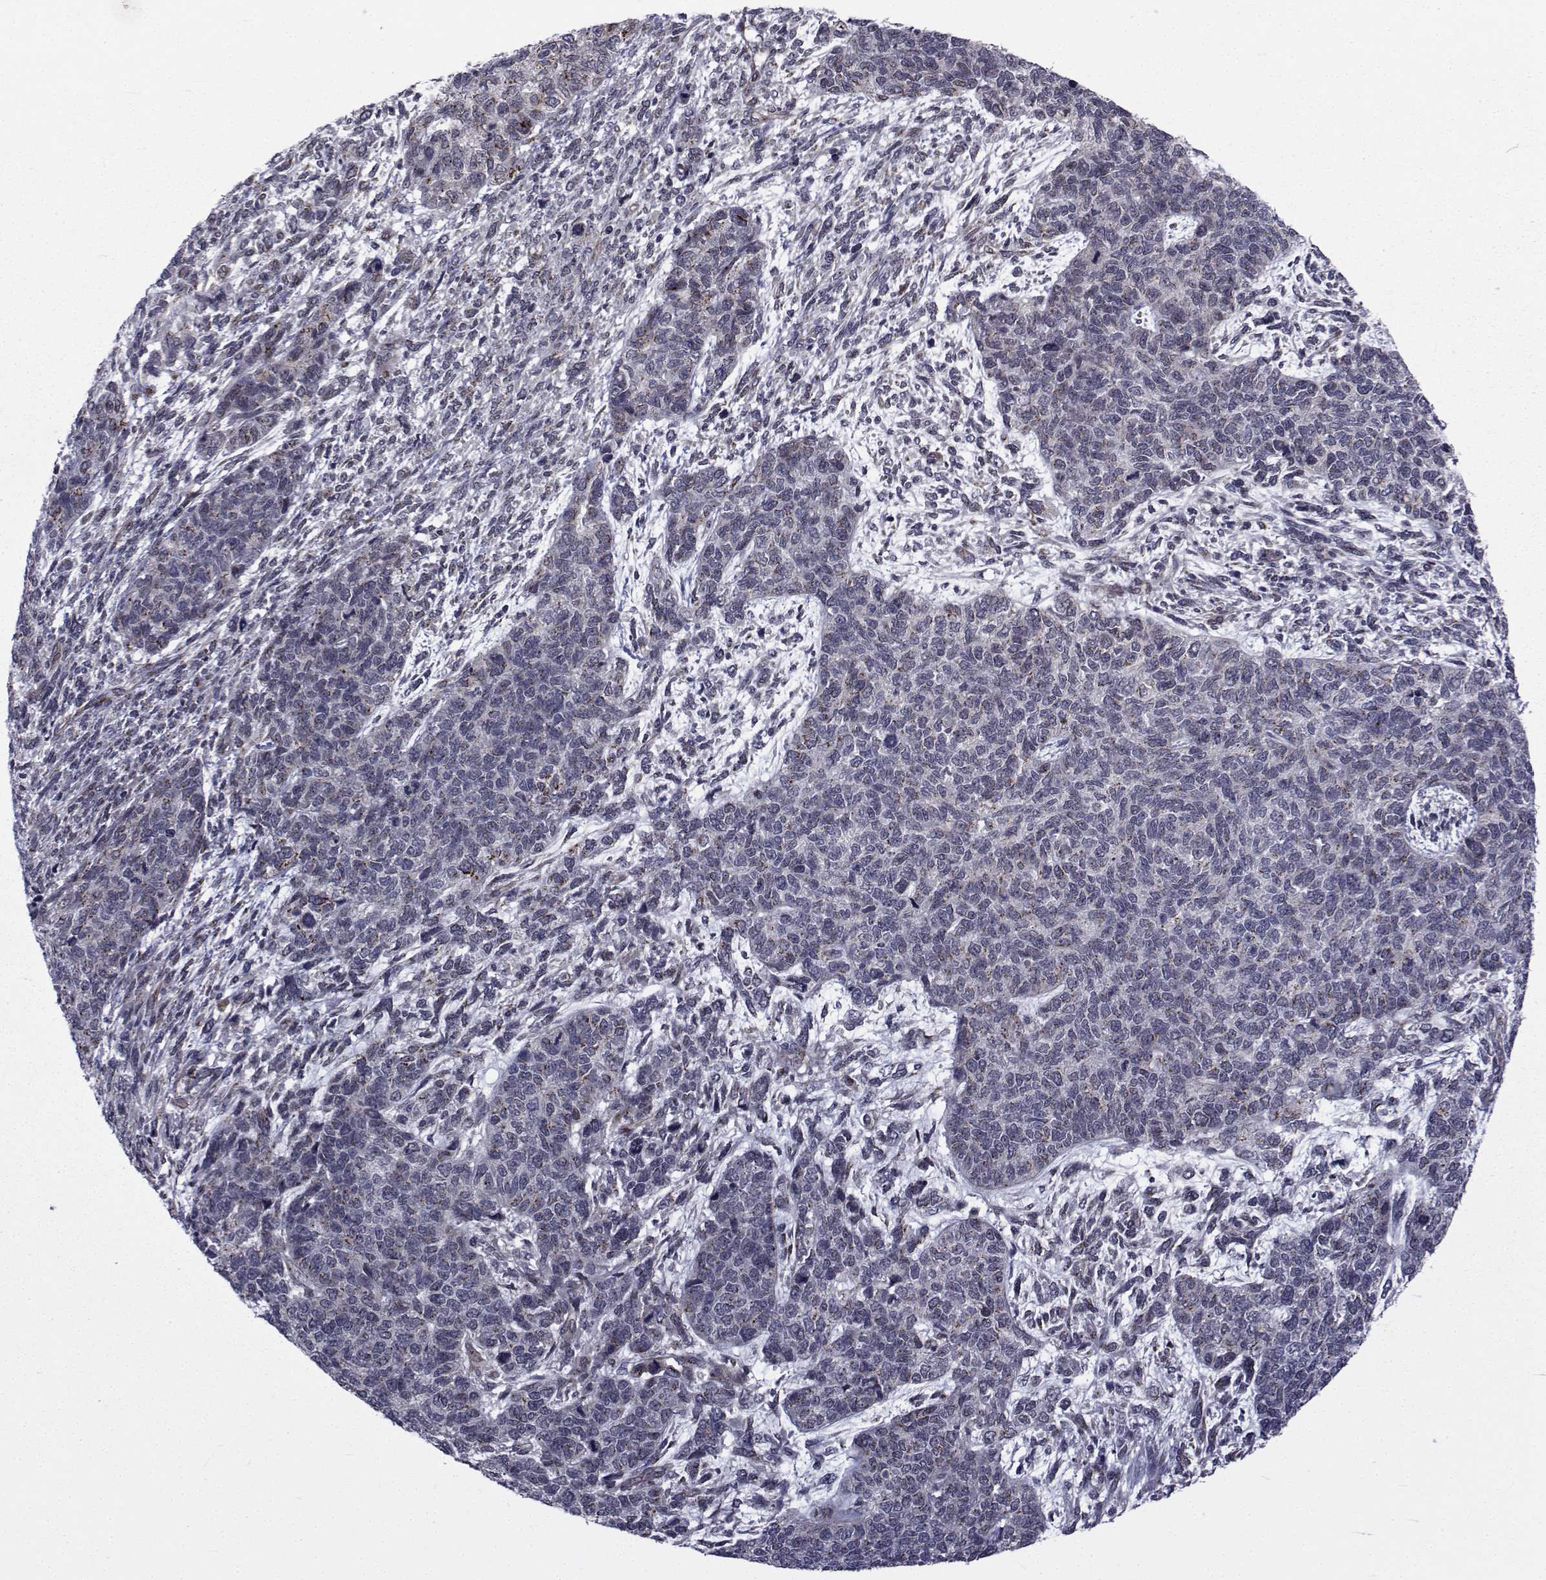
{"staining": {"intensity": "negative", "quantity": "none", "location": "none"}, "tissue": "cervical cancer", "cell_type": "Tumor cells", "image_type": "cancer", "snomed": [{"axis": "morphology", "description": "Squamous cell carcinoma, NOS"}, {"axis": "topography", "description": "Cervix"}], "caption": "Cervical squamous cell carcinoma was stained to show a protein in brown. There is no significant expression in tumor cells. The staining is performed using DAB brown chromogen with nuclei counter-stained in using hematoxylin.", "gene": "ATP6V1C2", "patient": {"sex": "female", "age": 63}}